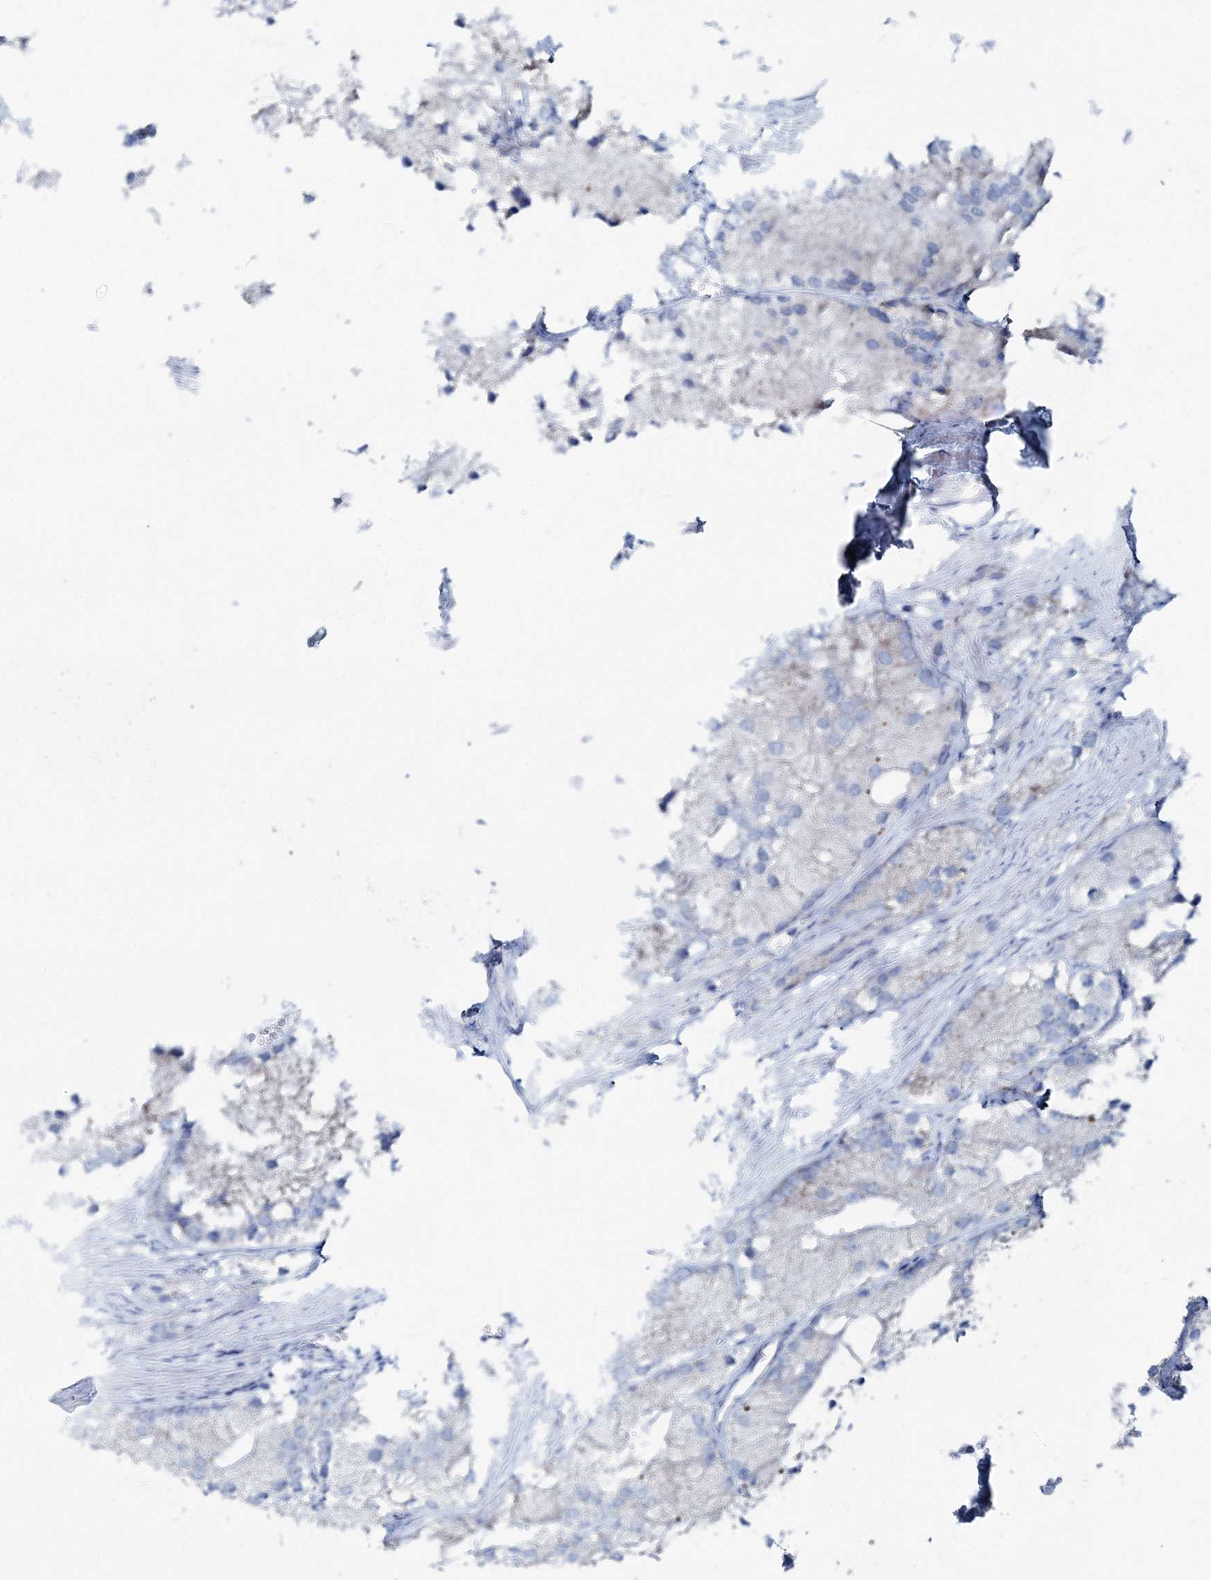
{"staining": {"intensity": "negative", "quantity": "none", "location": "none"}, "tissue": "prostate cancer", "cell_type": "Tumor cells", "image_type": "cancer", "snomed": [{"axis": "morphology", "description": "Adenocarcinoma, Low grade"}, {"axis": "topography", "description": "Prostate"}], "caption": "DAB immunohistochemical staining of prostate cancer (adenocarcinoma (low-grade)) shows no significant expression in tumor cells.", "gene": "GABARAPL2", "patient": {"sex": "male", "age": 69}}